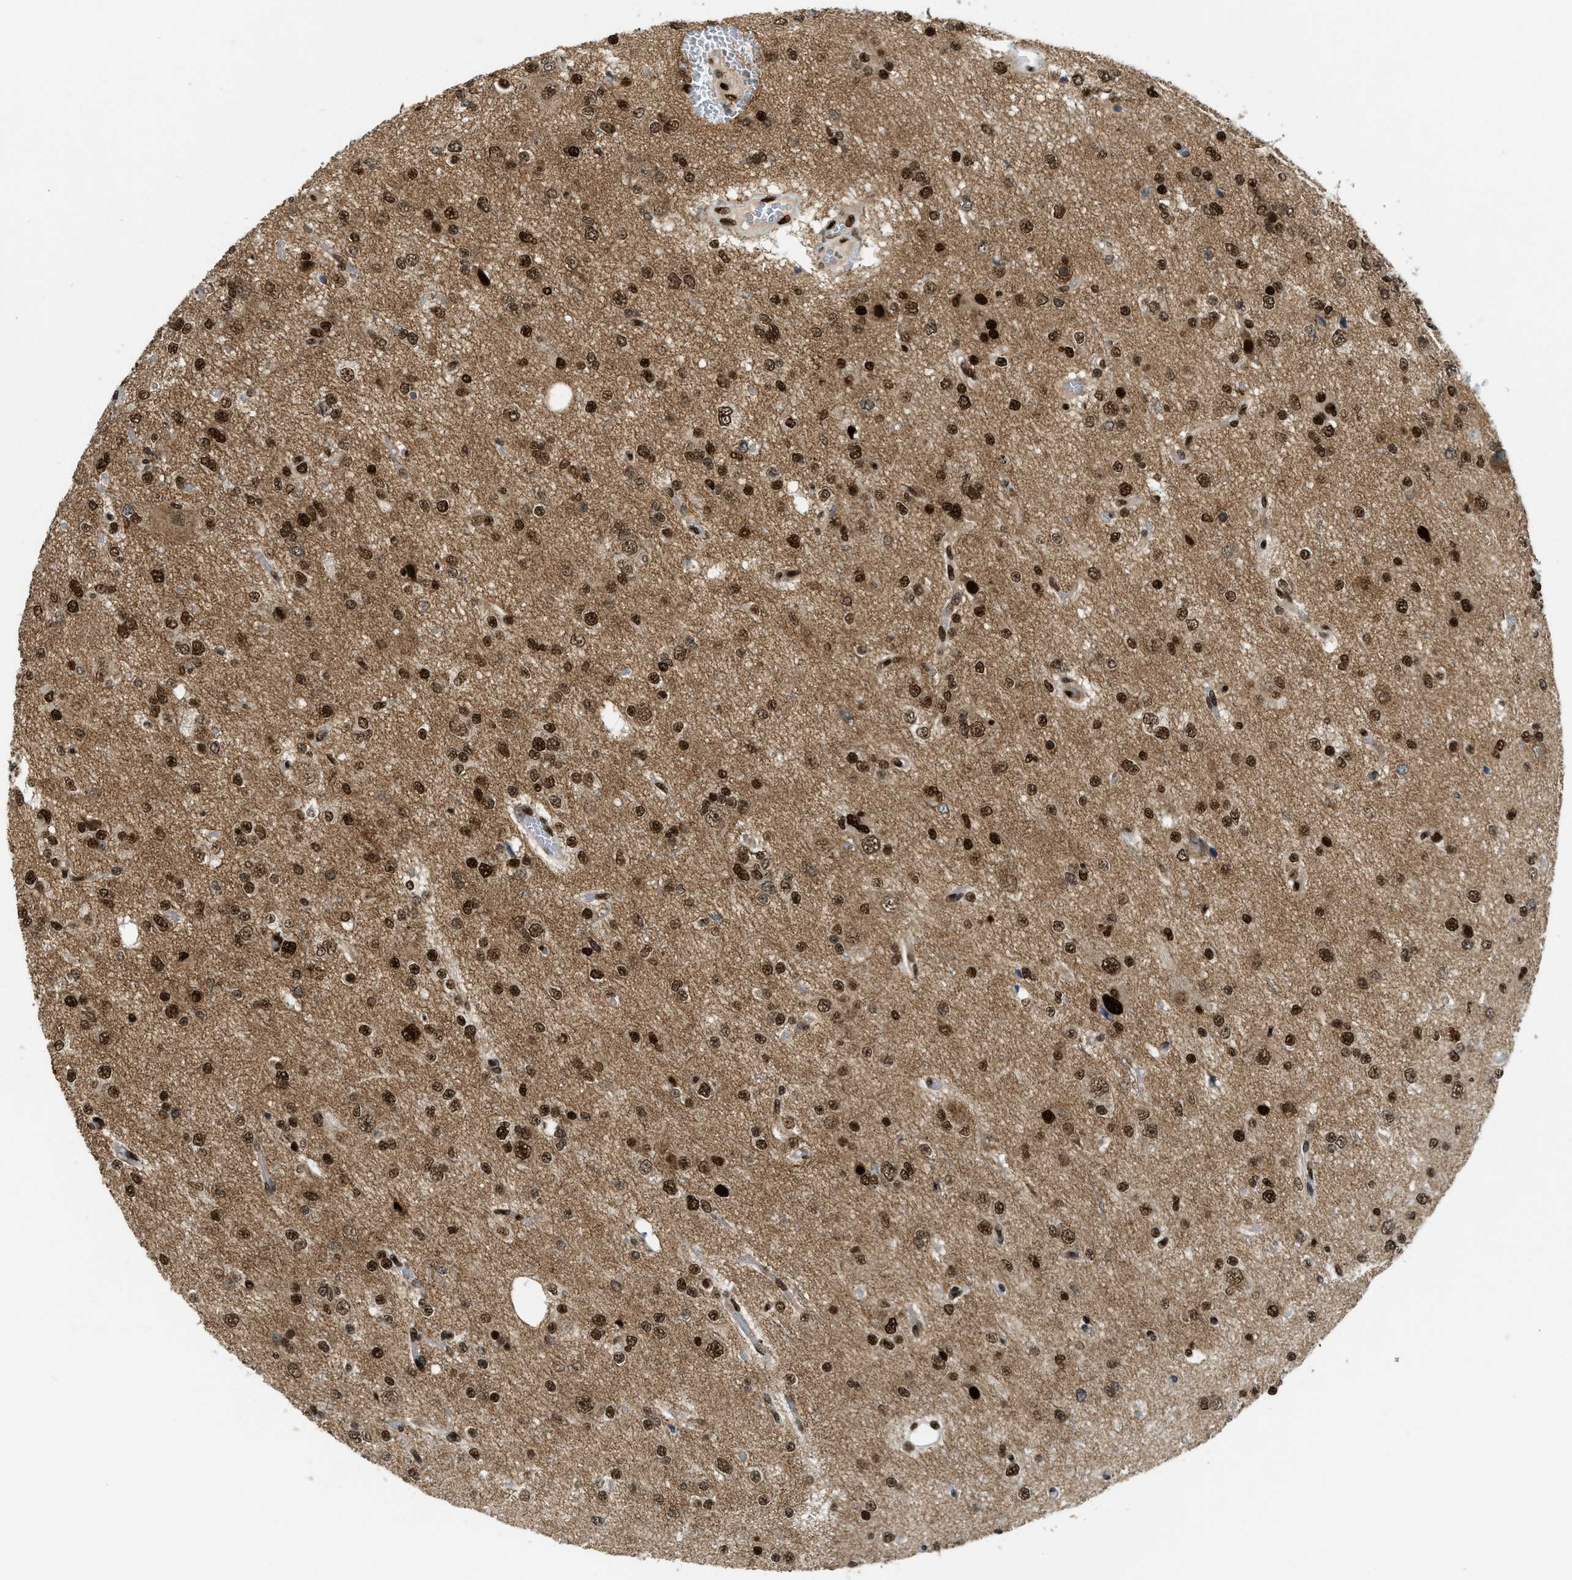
{"staining": {"intensity": "strong", "quantity": ">75%", "location": "nuclear"}, "tissue": "glioma", "cell_type": "Tumor cells", "image_type": "cancer", "snomed": [{"axis": "morphology", "description": "Glioma, malignant, Low grade"}, {"axis": "topography", "description": "Brain"}], "caption": "Human low-grade glioma (malignant) stained for a protein (brown) shows strong nuclear positive positivity in approximately >75% of tumor cells.", "gene": "RFX5", "patient": {"sex": "male", "age": 38}}